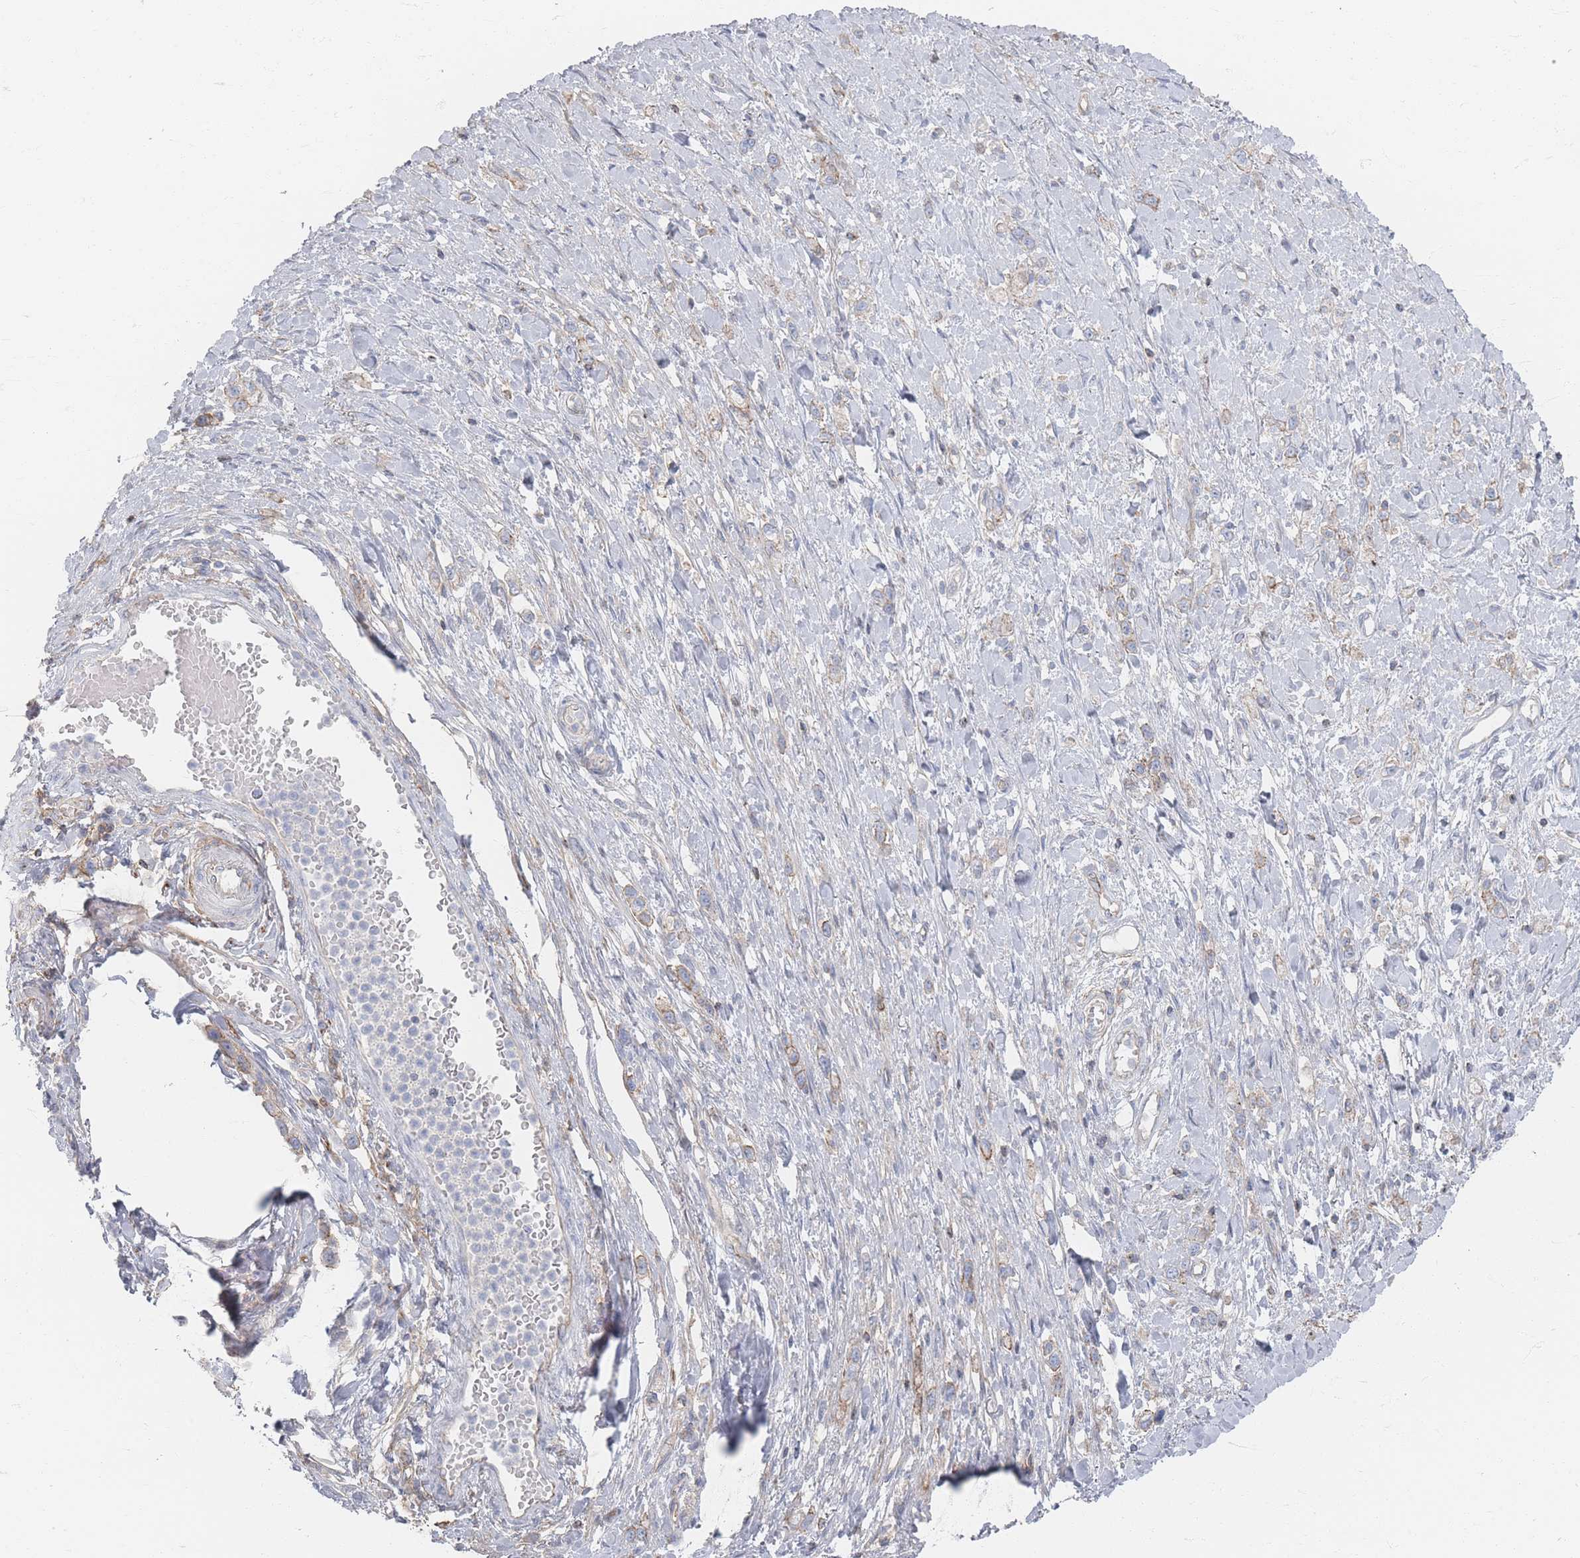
{"staining": {"intensity": "weak", "quantity": "<25%", "location": "cytoplasmic/membranous"}, "tissue": "stomach cancer", "cell_type": "Tumor cells", "image_type": "cancer", "snomed": [{"axis": "morphology", "description": "Adenocarcinoma, NOS"}, {"axis": "topography", "description": "Stomach"}], "caption": "Tumor cells are negative for brown protein staining in adenocarcinoma (stomach).", "gene": "GNB1", "patient": {"sex": "female", "age": 65}}